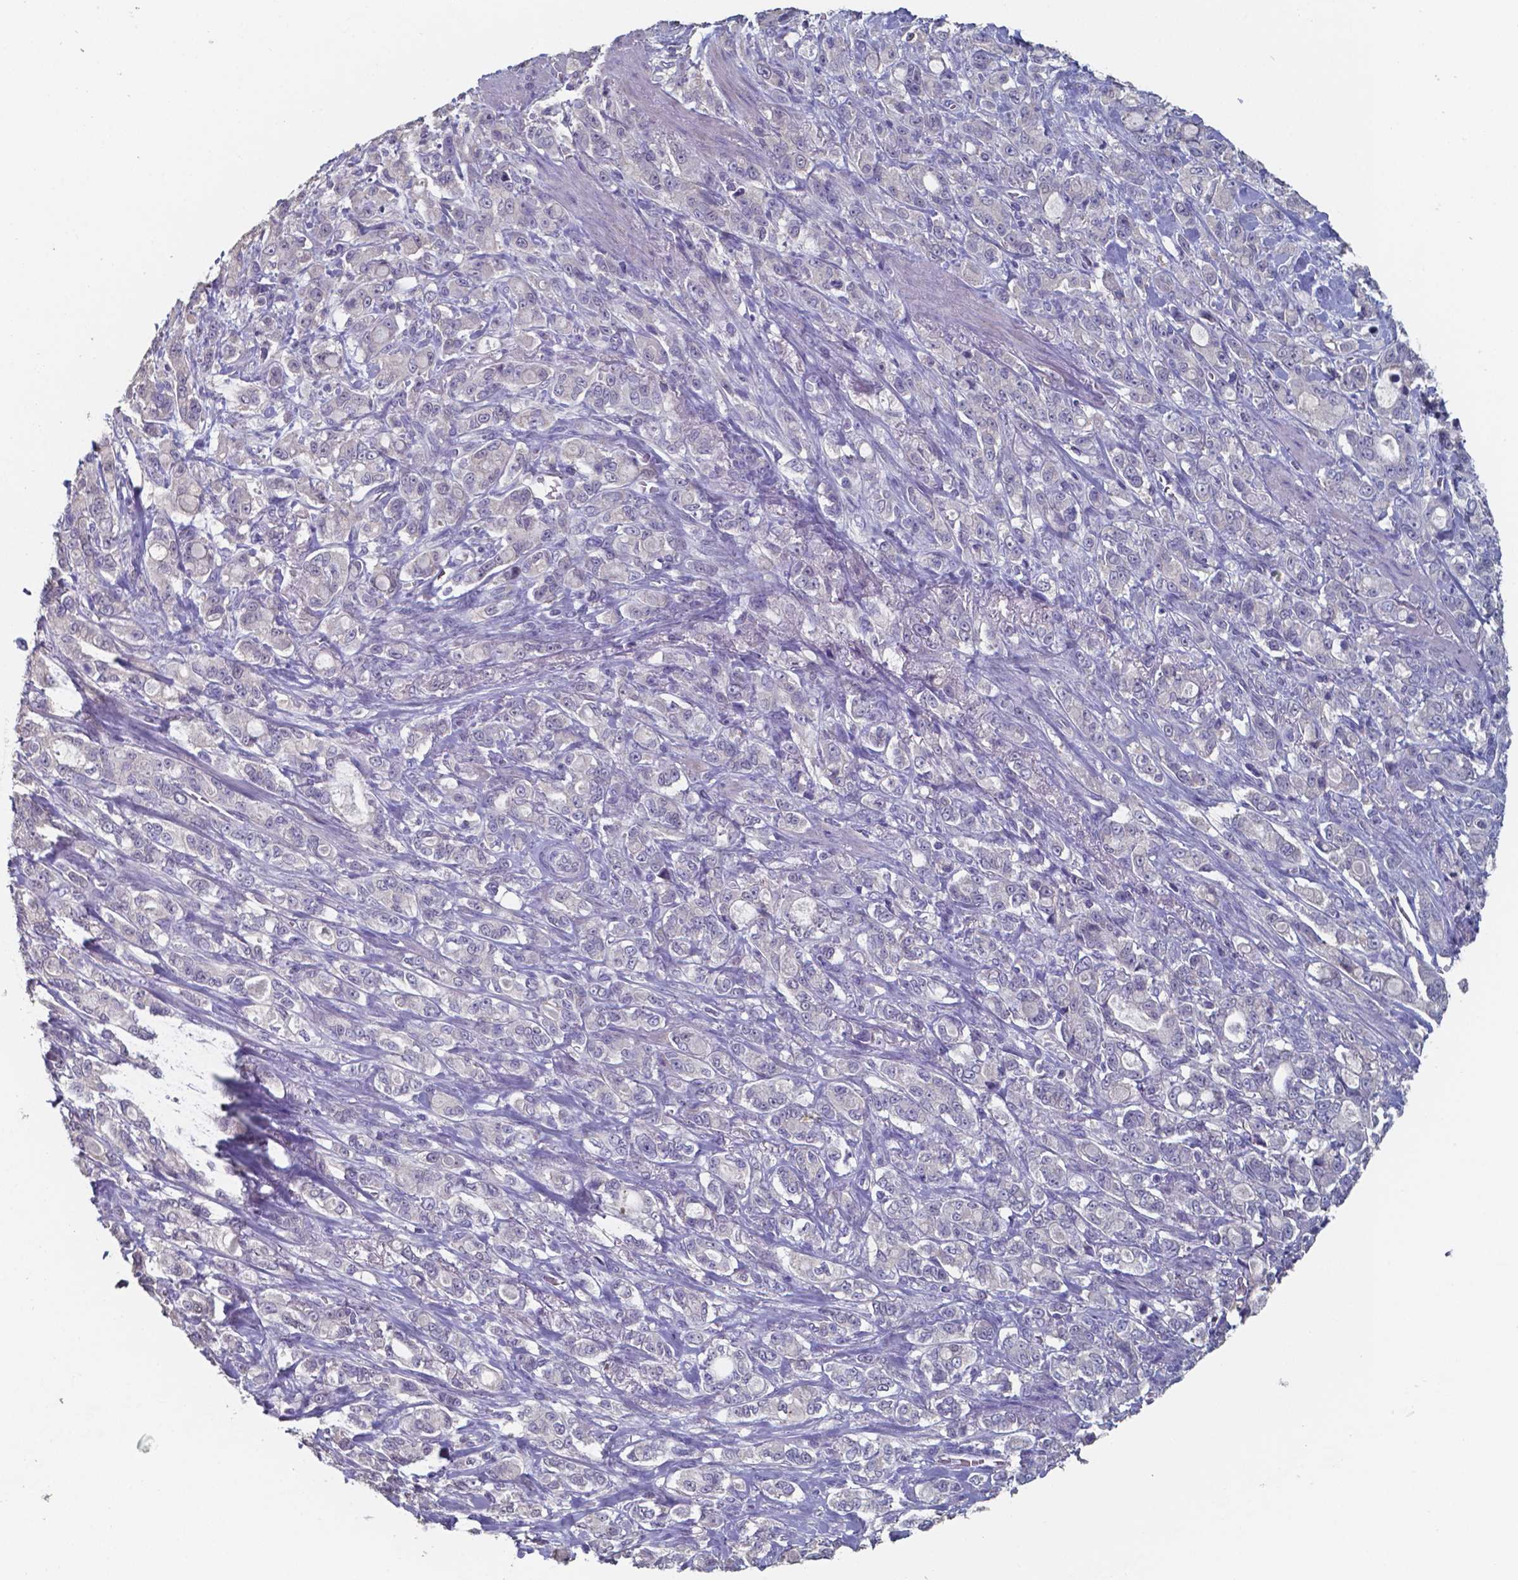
{"staining": {"intensity": "negative", "quantity": "none", "location": "none"}, "tissue": "stomach cancer", "cell_type": "Tumor cells", "image_type": "cancer", "snomed": [{"axis": "morphology", "description": "Adenocarcinoma, NOS"}, {"axis": "topography", "description": "Stomach"}], "caption": "Stomach cancer was stained to show a protein in brown. There is no significant expression in tumor cells.", "gene": "FOXJ1", "patient": {"sex": "male", "age": 63}}